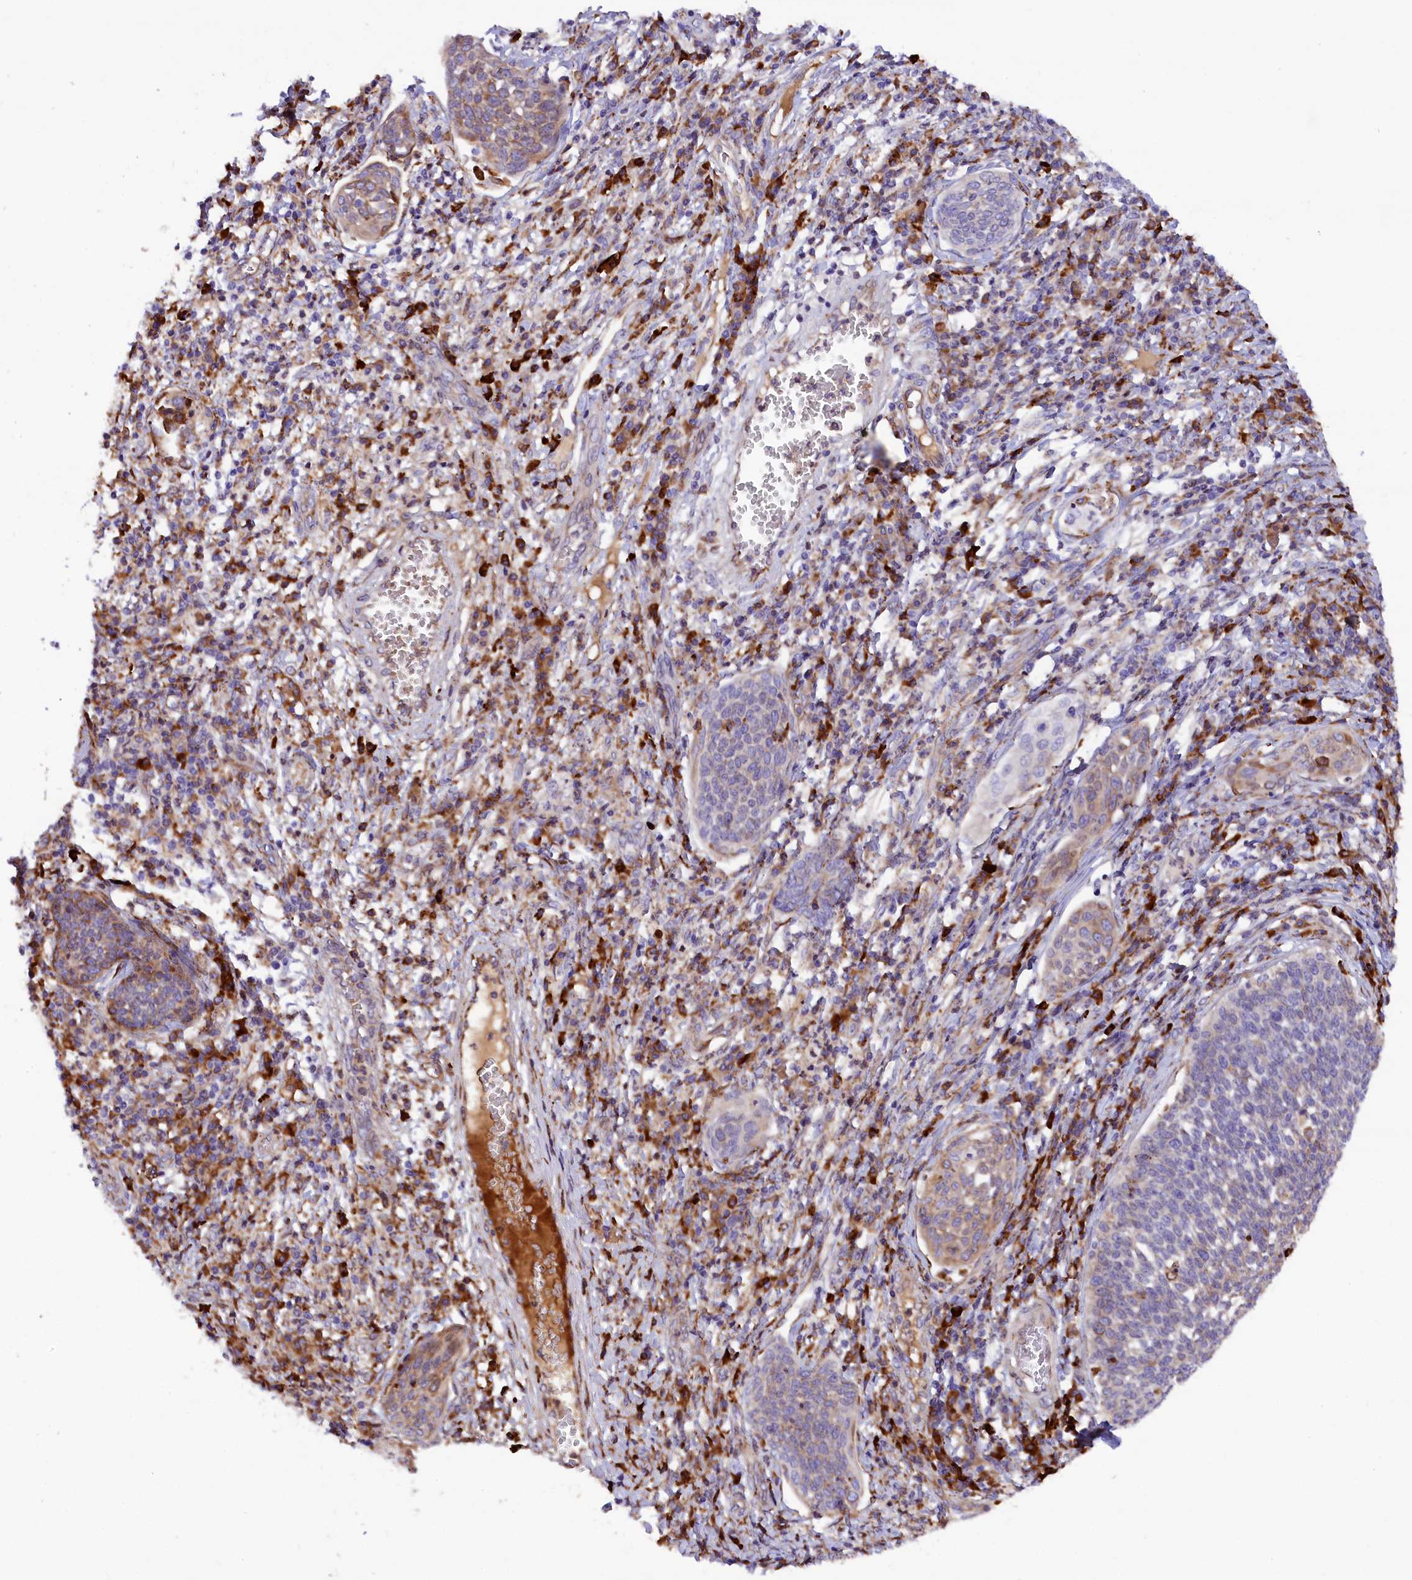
{"staining": {"intensity": "weak", "quantity": "<25%", "location": "cytoplasmic/membranous"}, "tissue": "cervical cancer", "cell_type": "Tumor cells", "image_type": "cancer", "snomed": [{"axis": "morphology", "description": "Squamous cell carcinoma, NOS"}, {"axis": "topography", "description": "Cervix"}], "caption": "An IHC photomicrograph of squamous cell carcinoma (cervical) is shown. There is no staining in tumor cells of squamous cell carcinoma (cervical). The staining was performed using DAB to visualize the protein expression in brown, while the nuclei were stained in blue with hematoxylin (Magnification: 20x).", "gene": "CMTR2", "patient": {"sex": "female", "age": 34}}